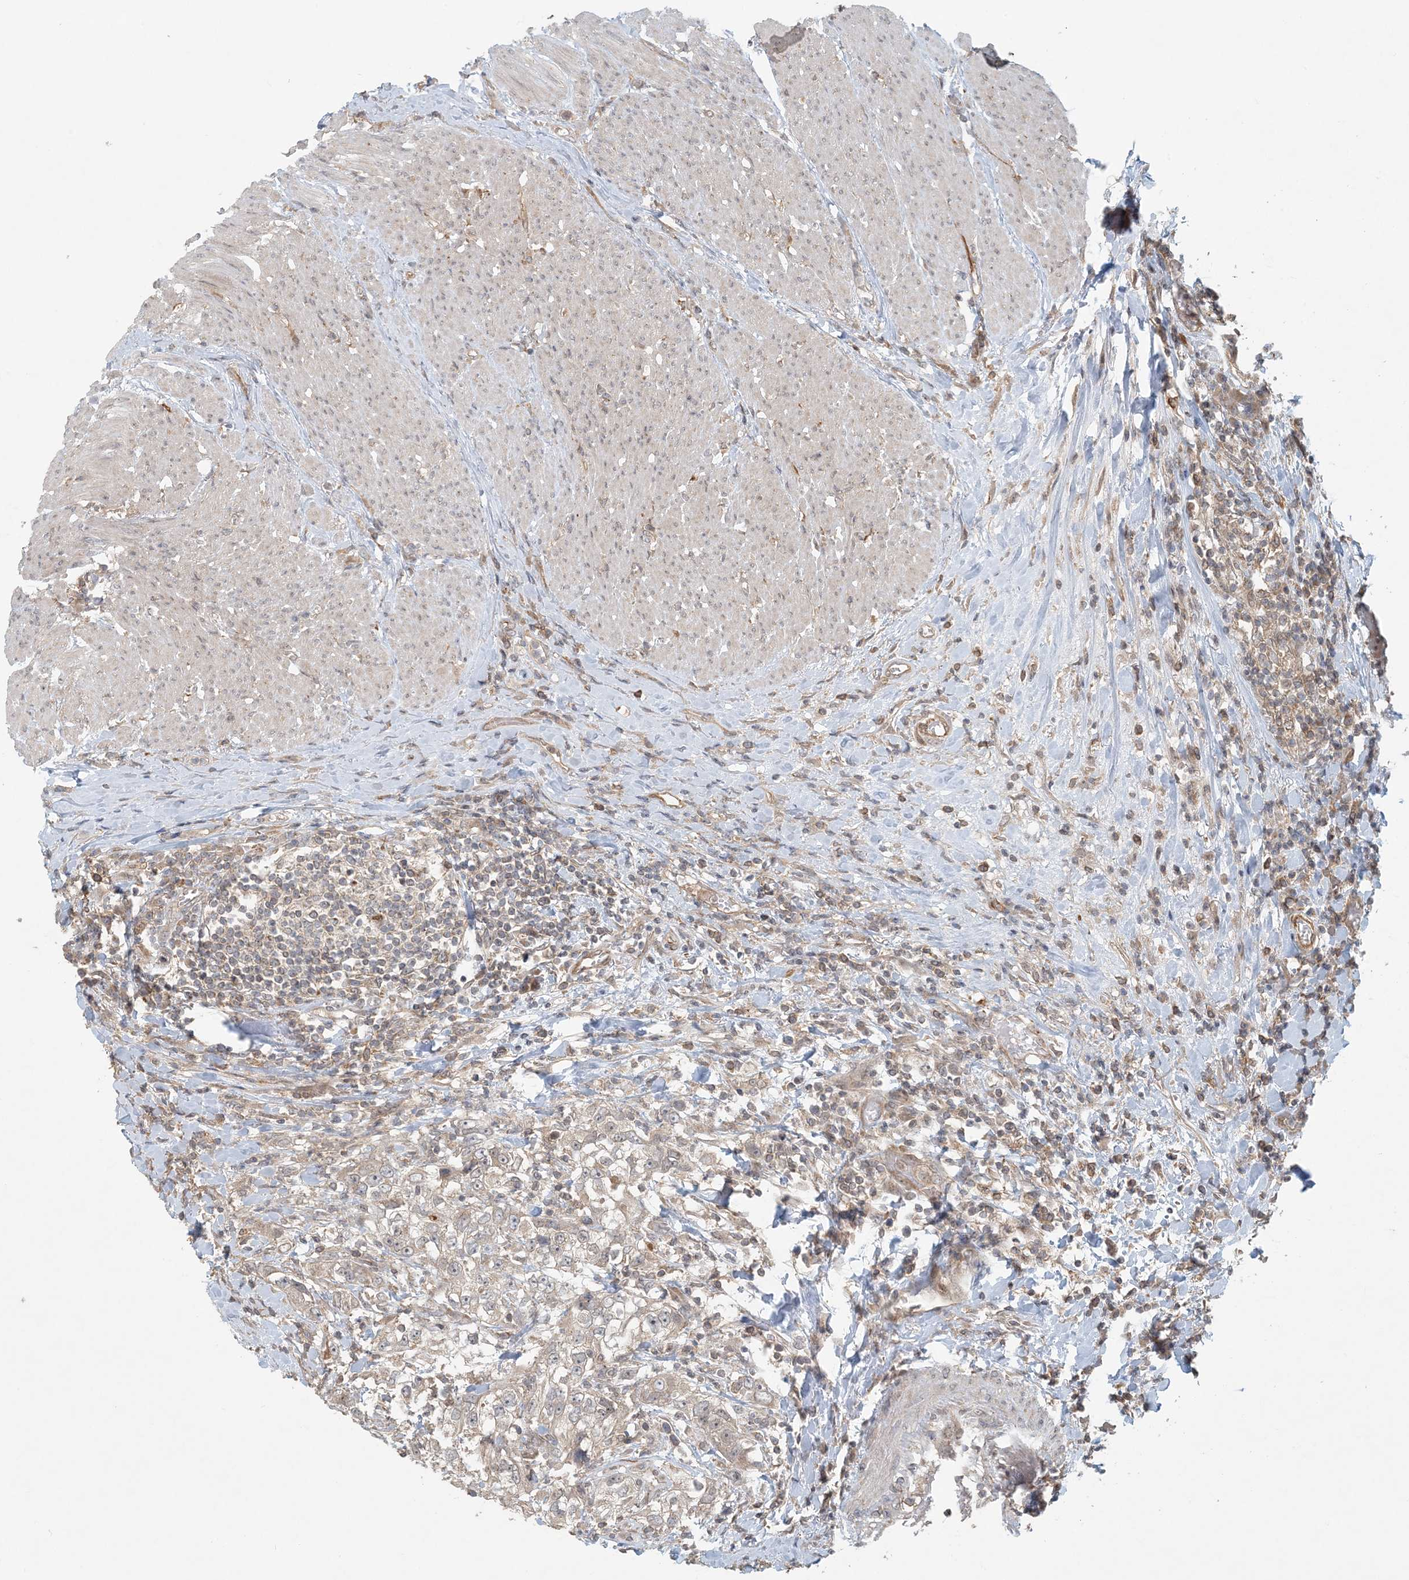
{"staining": {"intensity": "weak", "quantity": "25%-75%", "location": "cytoplasmic/membranous"}, "tissue": "urothelial cancer", "cell_type": "Tumor cells", "image_type": "cancer", "snomed": [{"axis": "morphology", "description": "Urothelial carcinoma, High grade"}, {"axis": "topography", "description": "Urinary bladder"}], "caption": "The histopathology image reveals a brown stain indicating the presence of a protein in the cytoplasmic/membranous of tumor cells in urothelial cancer. (DAB (3,3'-diaminobenzidine) = brown stain, brightfield microscopy at high magnification).", "gene": "OBI1", "patient": {"sex": "female", "age": 80}}